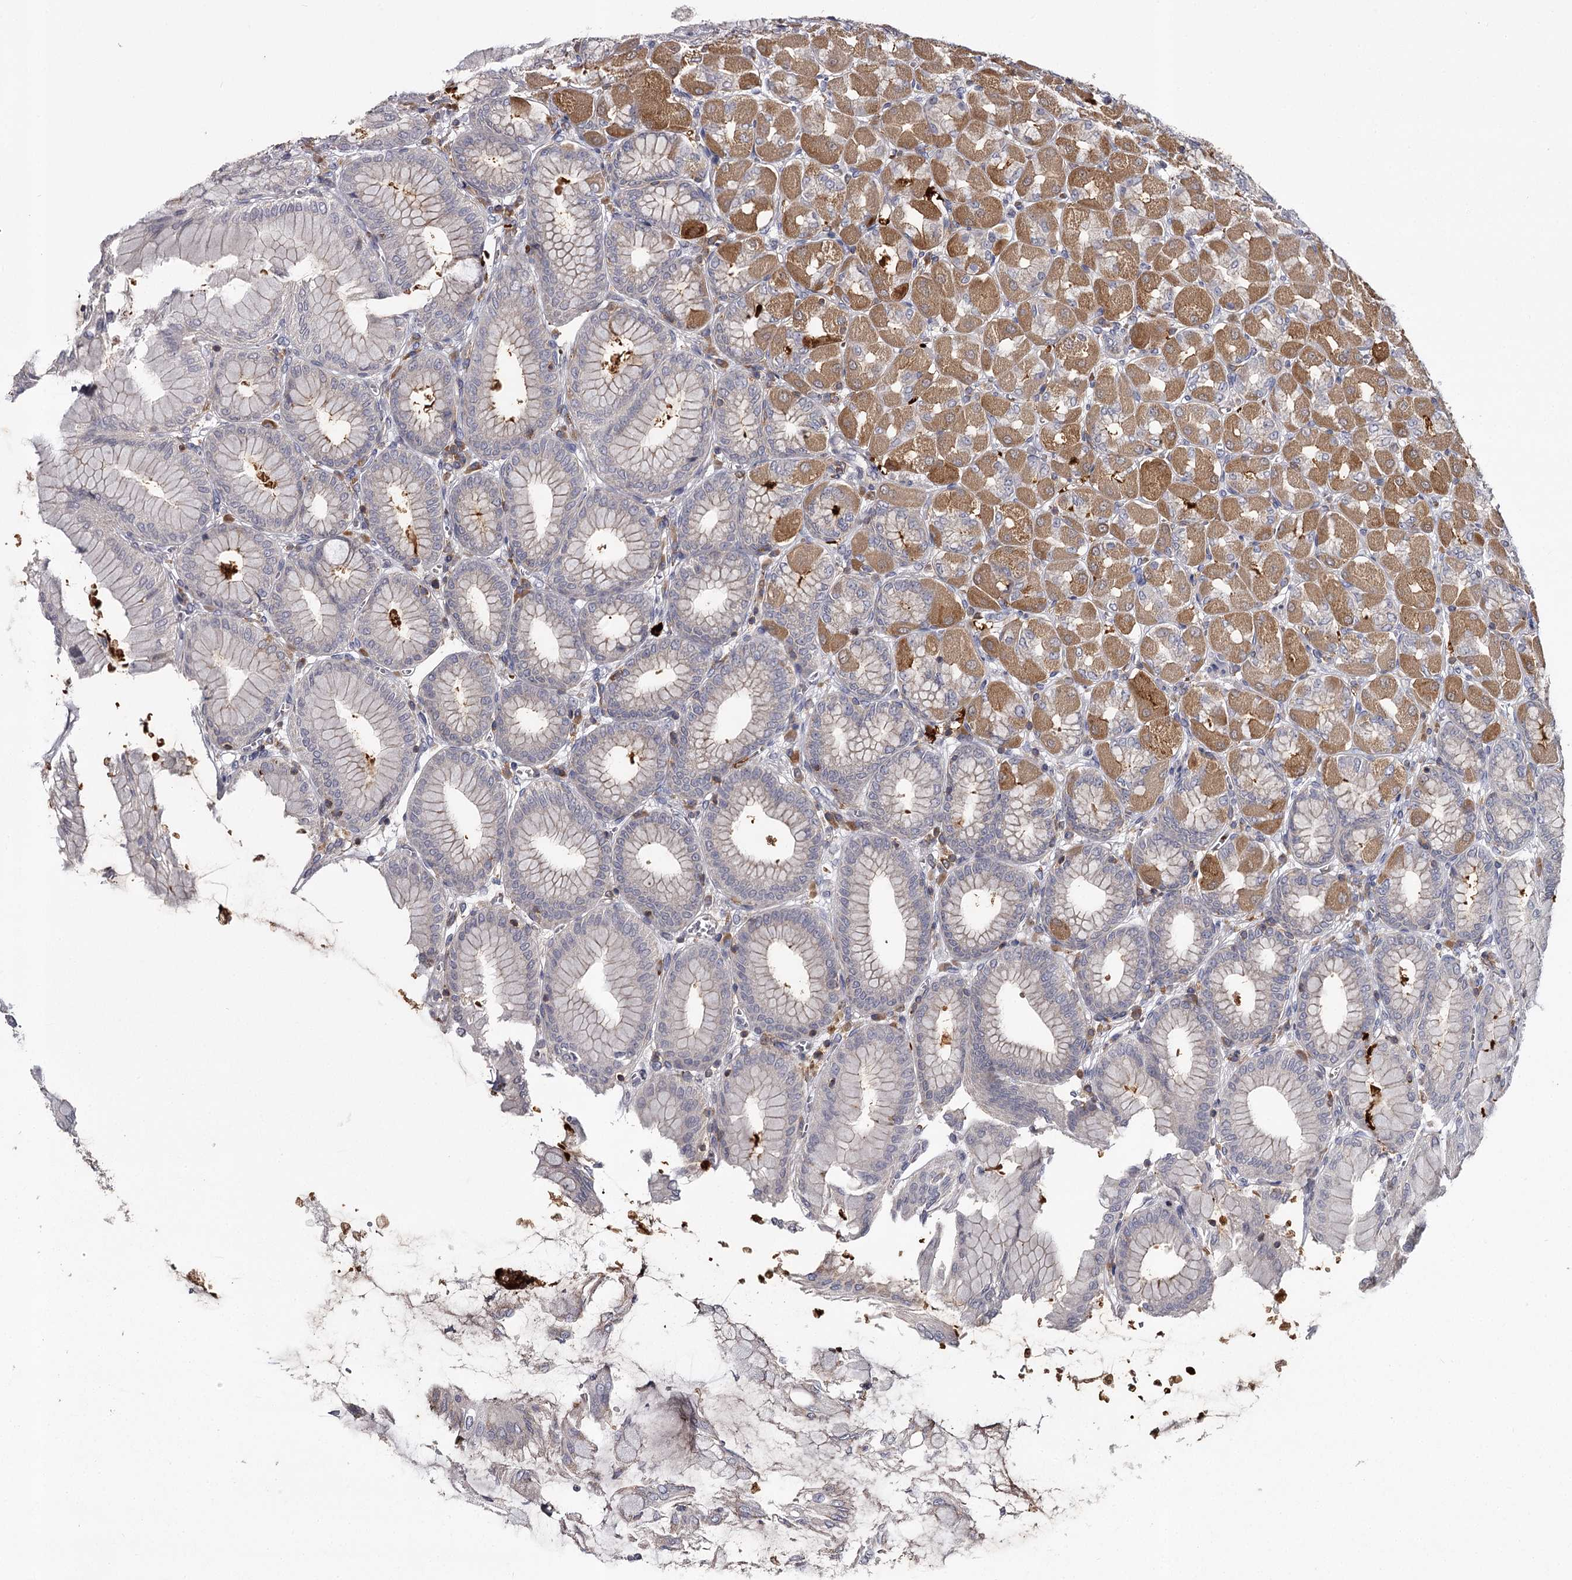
{"staining": {"intensity": "strong", "quantity": "<25%", "location": "cytoplasmic/membranous"}, "tissue": "stomach", "cell_type": "Glandular cells", "image_type": "normal", "snomed": [{"axis": "morphology", "description": "Normal tissue, NOS"}, {"axis": "topography", "description": "Stomach, upper"}], "caption": "Immunohistochemistry (IHC) staining of unremarkable stomach, which shows medium levels of strong cytoplasmic/membranous expression in approximately <25% of glandular cells indicating strong cytoplasmic/membranous protein staining. The staining was performed using DAB (brown) for protein detection and nuclei were counterstained in hematoxylin (blue).", "gene": "RASSF6", "patient": {"sex": "female", "age": 56}}